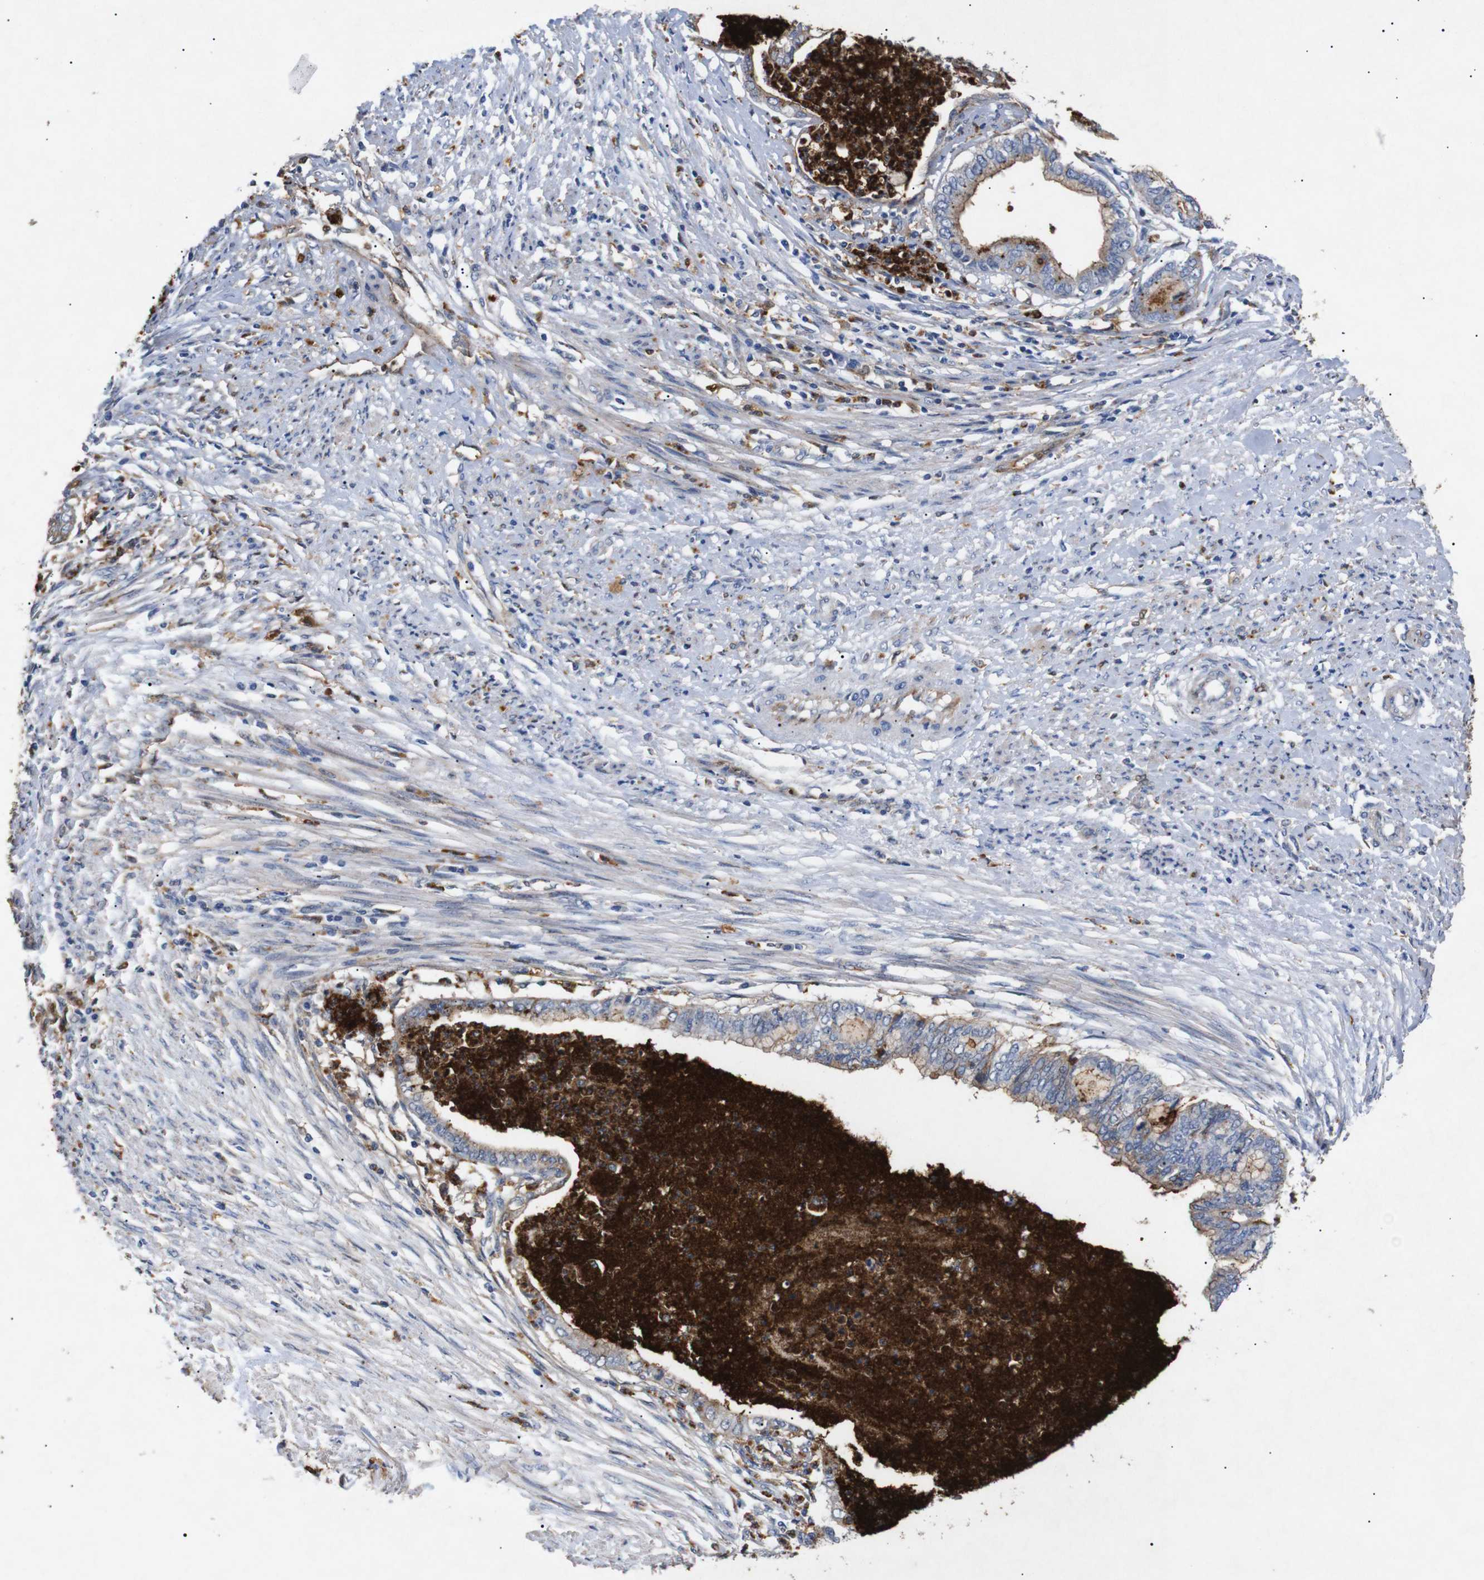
{"staining": {"intensity": "moderate", "quantity": "25%-75%", "location": "cytoplasmic/membranous"}, "tissue": "endometrial cancer", "cell_type": "Tumor cells", "image_type": "cancer", "snomed": [{"axis": "morphology", "description": "Necrosis, NOS"}, {"axis": "morphology", "description": "Adenocarcinoma, NOS"}, {"axis": "topography", "description": "Endometrium"}], "caption": "Endometrial adenocarcinoma stained with DAB (3,3'-diaminobenzidine) immunohistochemistry (IHC) displays medium levels of moderate cytoplasmic/membranous expression in approximately 25%-75% of tumor cells.", "gene": "SDCBP", "patient": {"sex": "female", "age": 79}}